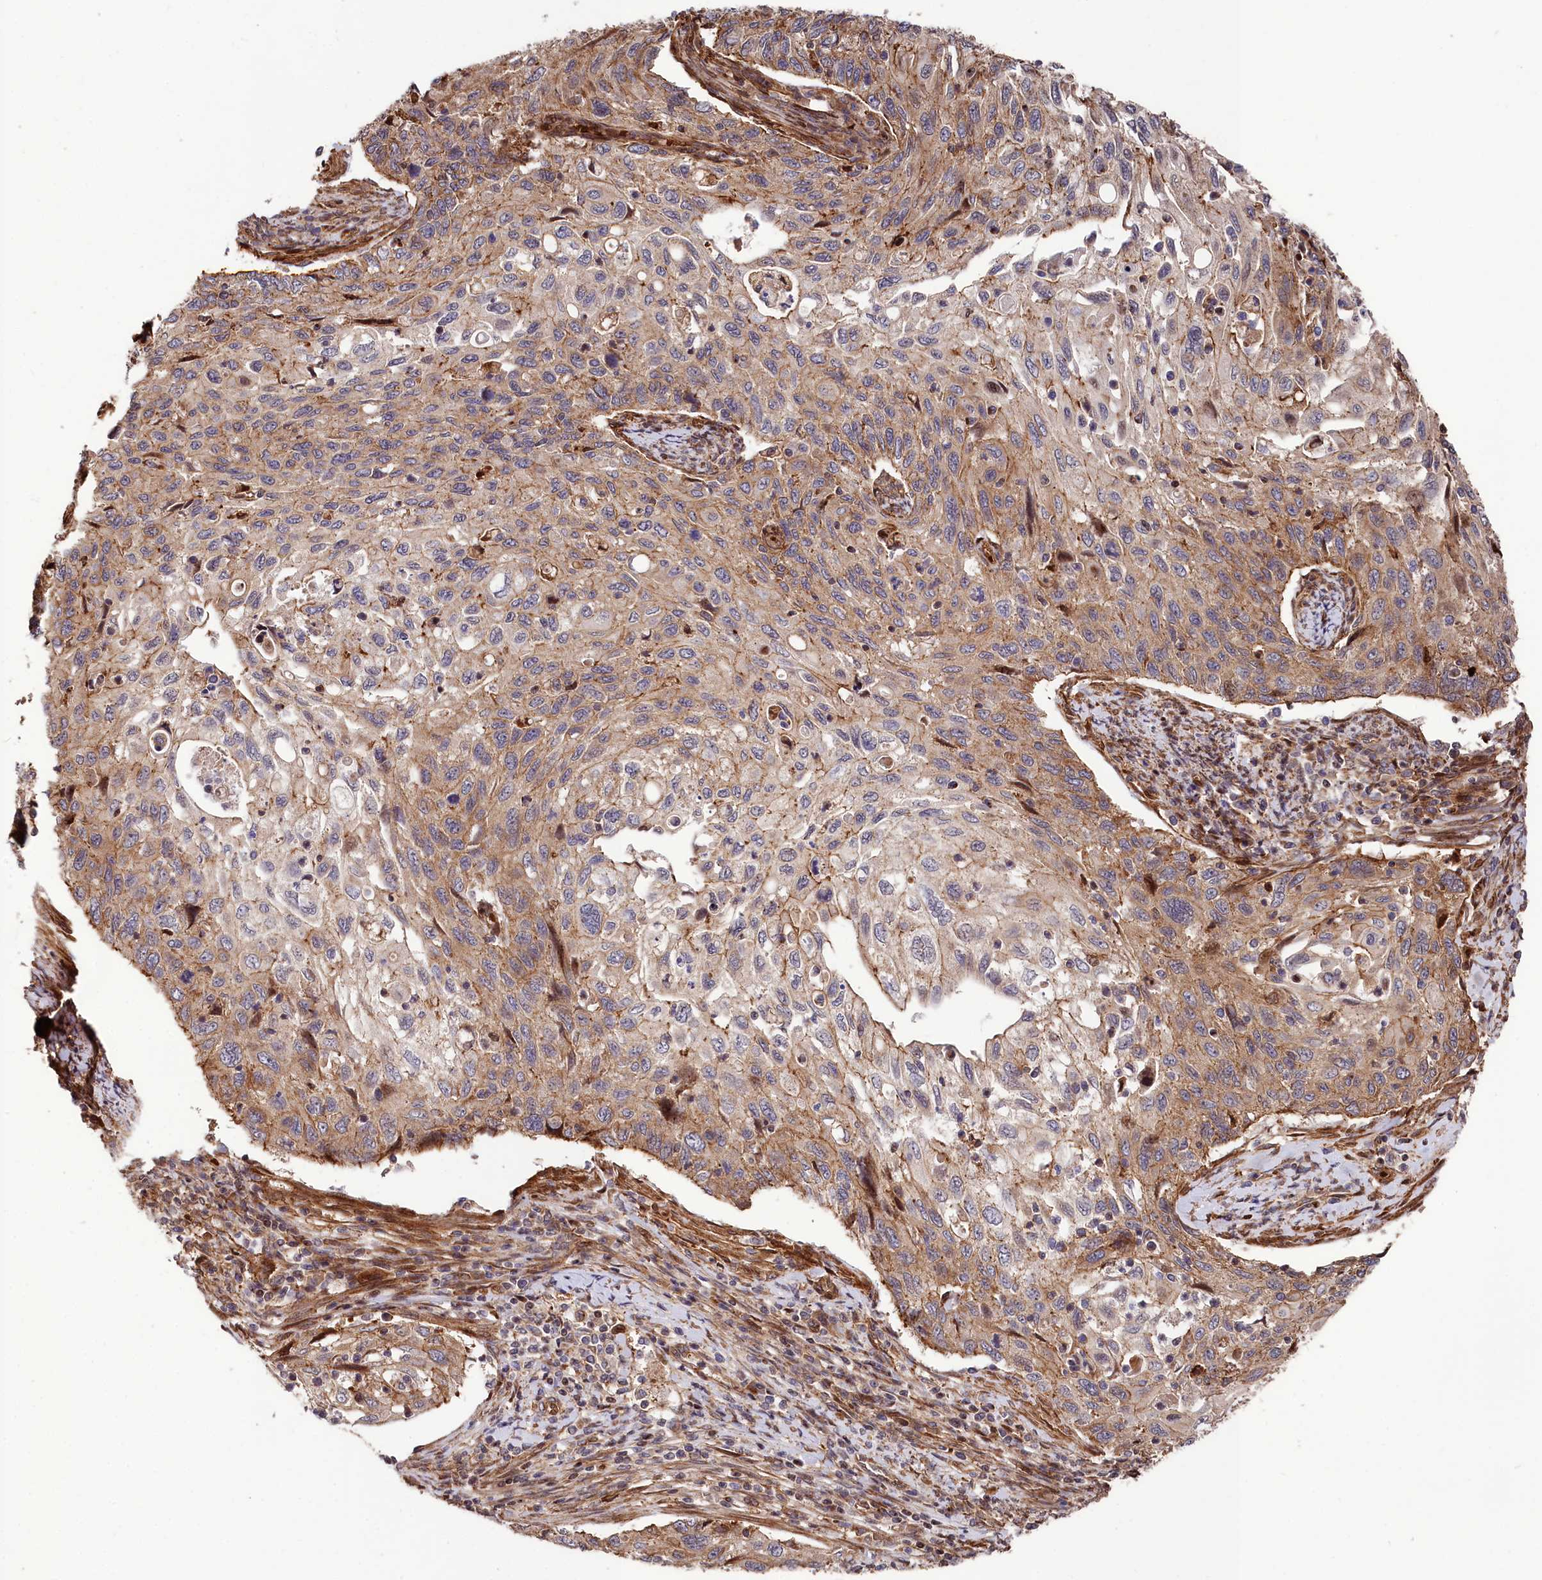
{"staining": {"intensity": "moderate", "quantity": ">75%", "location": "cytoplasmic/membranous"}, "tissue": "cervical cancer", "cell_type": "Tumor cells", "image_type": "cancer", "snomed": [{"axis": "morphology", "description": "Squamous cell carcinoma, NOS"}, {"axis": "topography", "description": "Cervix"}], "caption": "Protein staining reveals moderate cytoplasmic/membranous expression in approximately >75% of tumor cells in cervical cancer.", "gene": "TNKS1BP1", "patient": {"sex": "female", "age": 70}}